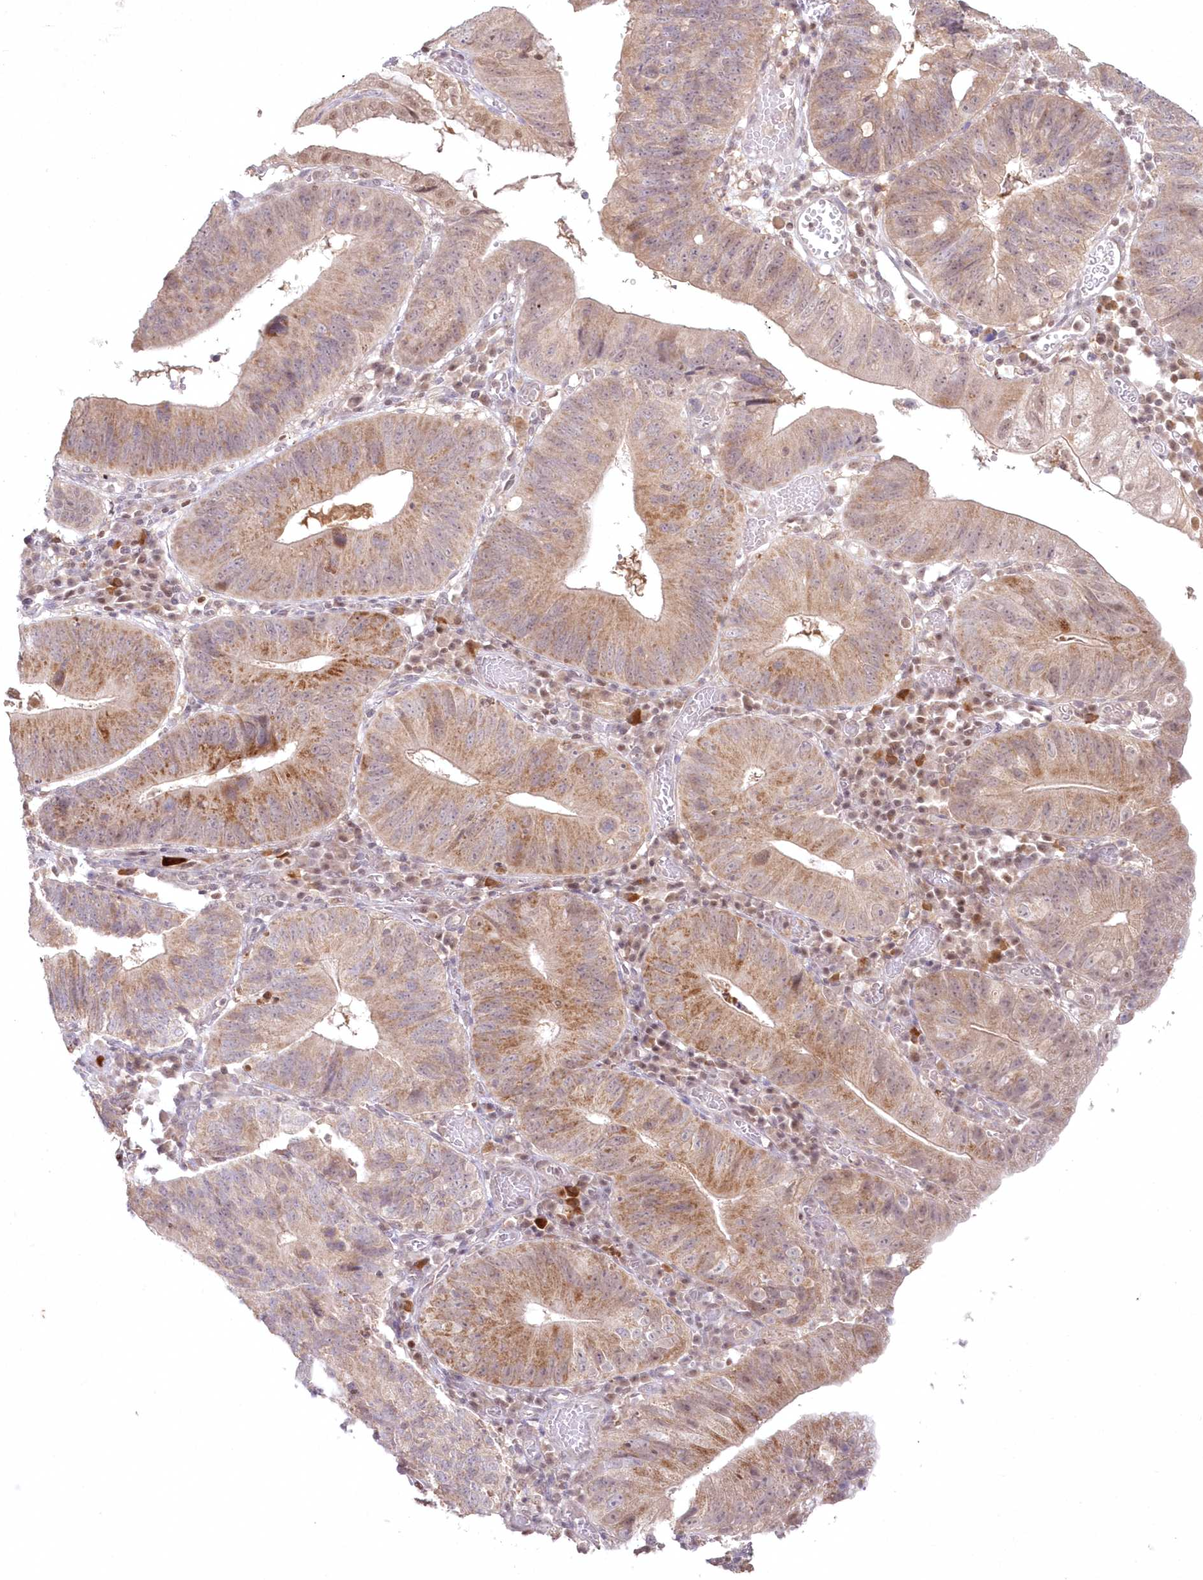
{"staining": {"intensity": "moderate", "quantity": ">75%", "location": "cytoplasmic/membranous,nuclear"}, "tissue": "stomach cancer", "cell_type": "Tumor cells", "image_type": "cancer", "snomed": [{"axis": "morphology", "description": "Adenocarcinoma, NOS"}, {"axis": "topography", "description": "Stomach"}], "caption": "Approximately >75% of tumor cells in stomach adenocarcinoma display moderate cytoplasmic/membranous and nuclear protein staining as visualized by brown immunohistochemical staining.", "gene": "ASCC1", "patient": {"sex": "male", "age": 59}}